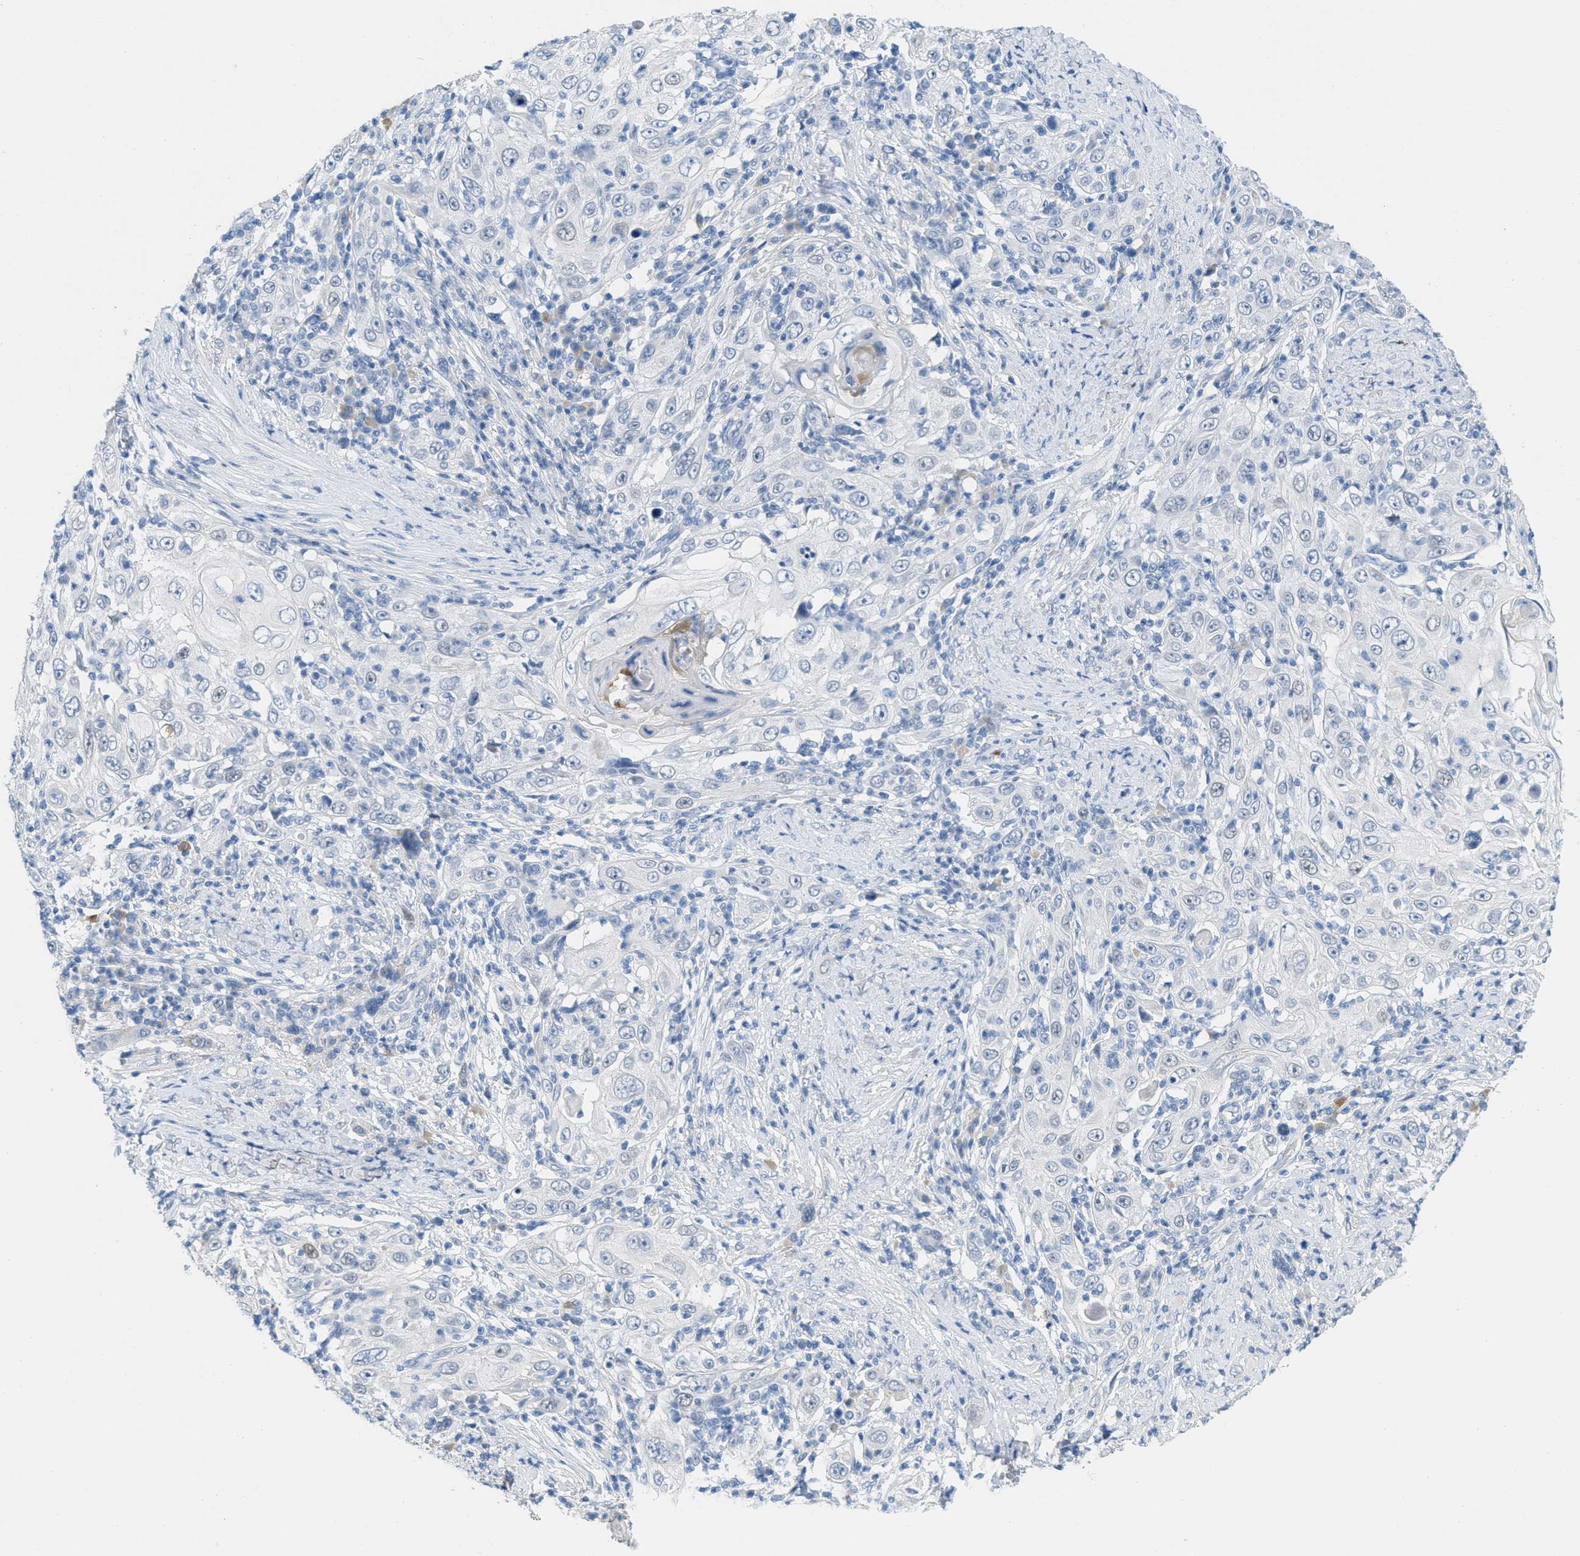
{"staining": {"intensity": "negative", "quantity": "none", "location": "none"}, "tissue": "skin cancer", "cell_type": "Tumor cells", "image_type": "cancer", "snomed": [{"axis": "morphology", "description": "Squamous cell carcinoma, NOS"}, {"axis": "topography", "description": "Skin"}], "caption": "Skin cancer (squamous cell carcinoma) stained for a protein using IHC exhibits no positivity tumor cells.", "gene": "HSF2", "patient": {"sex": "female", "age": 88}}